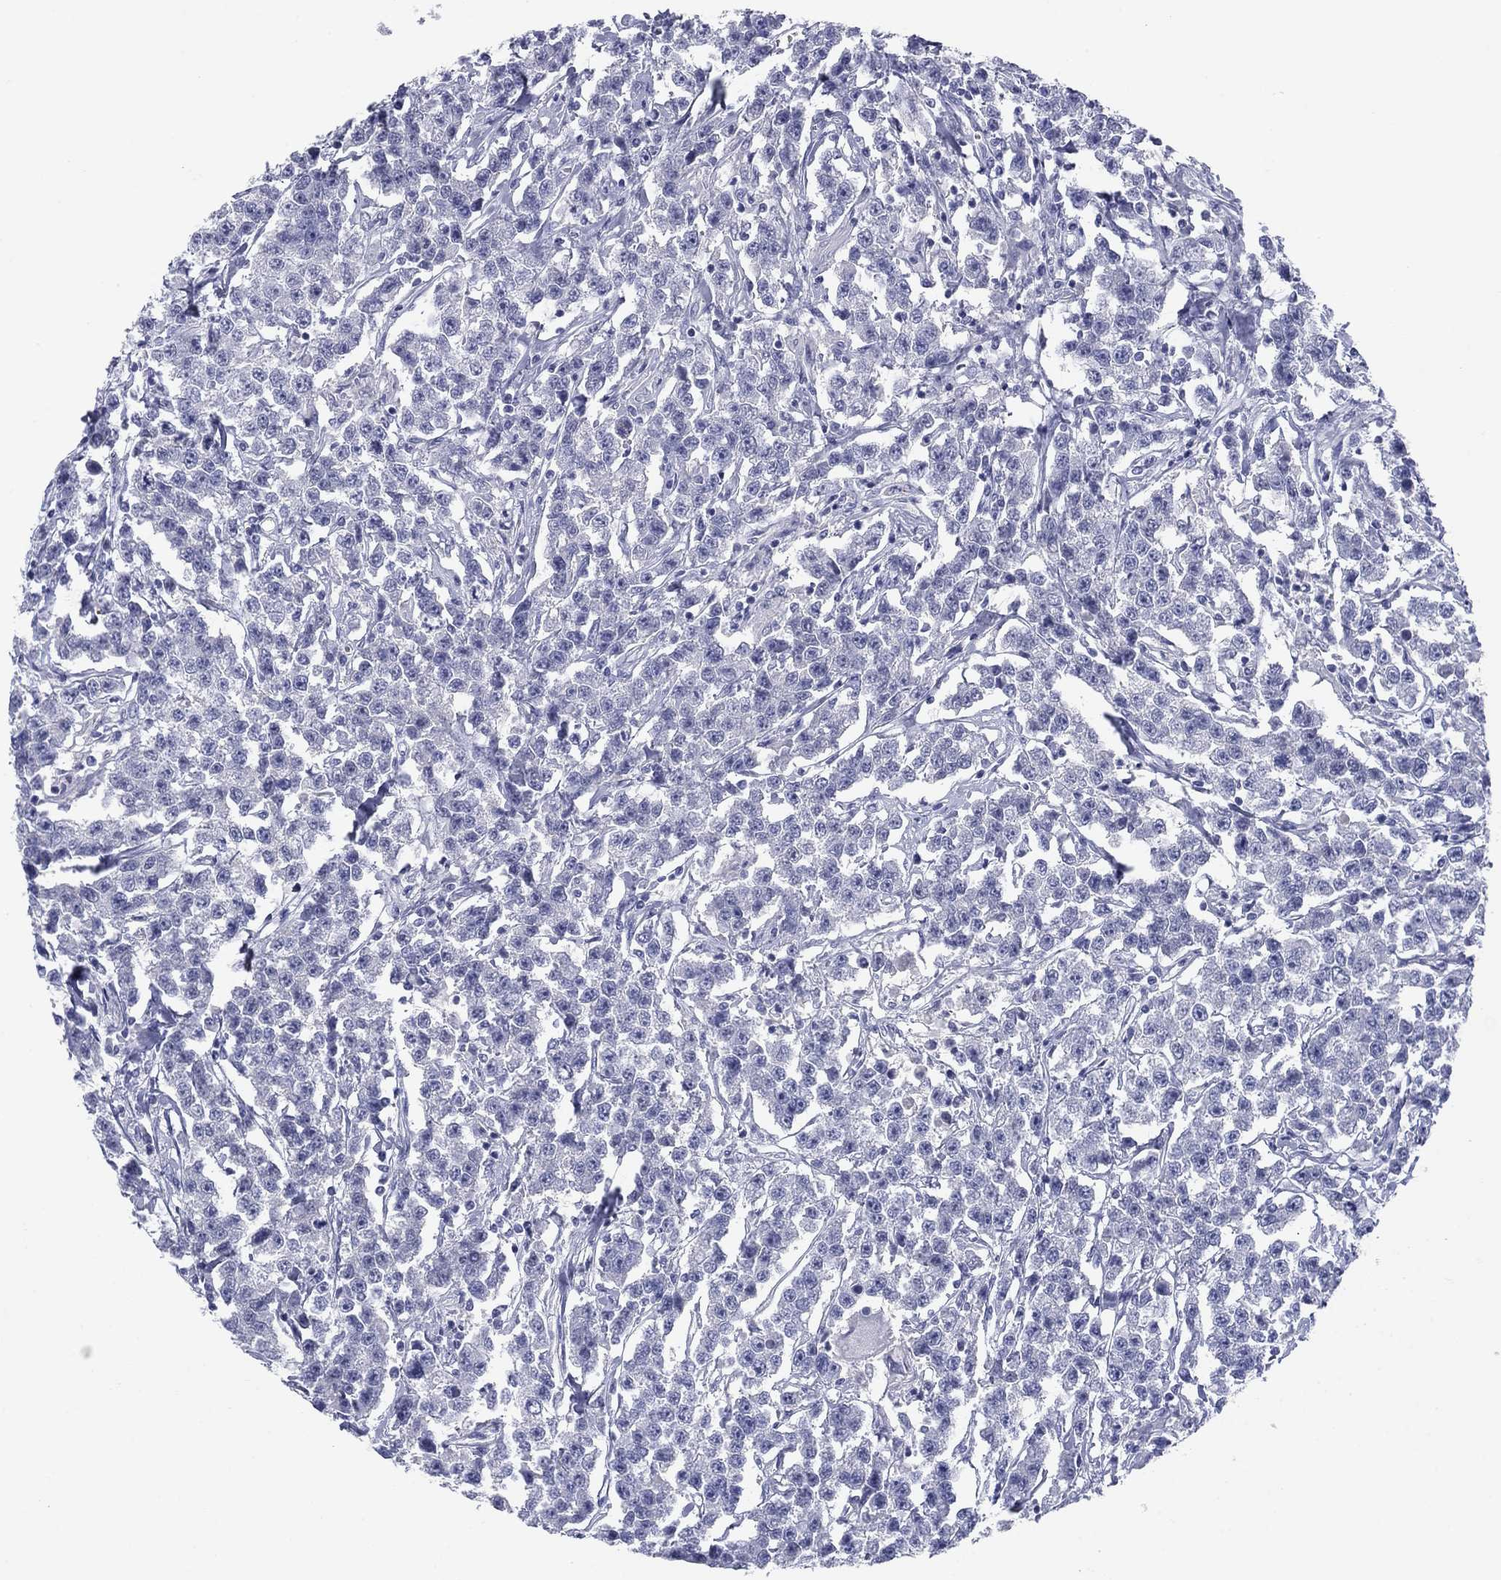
{"staining": {"intensity": "negative", "quantity": "none", "location": "none"}, "tissue": "testis cancer", "cell_type": "Tumor cells", "image_type": "cancer", "snomed": [{"axis": "morphology", "description": "Seminoma, NOS"}, {"axis": "topography", "description": "Testis"}], "caption": "Micrograph shows no protein positivity in tumor cells of testis seminoma tissue.", "gene": "KCNH1", "patient": {"sex": "male", "age": 59}}